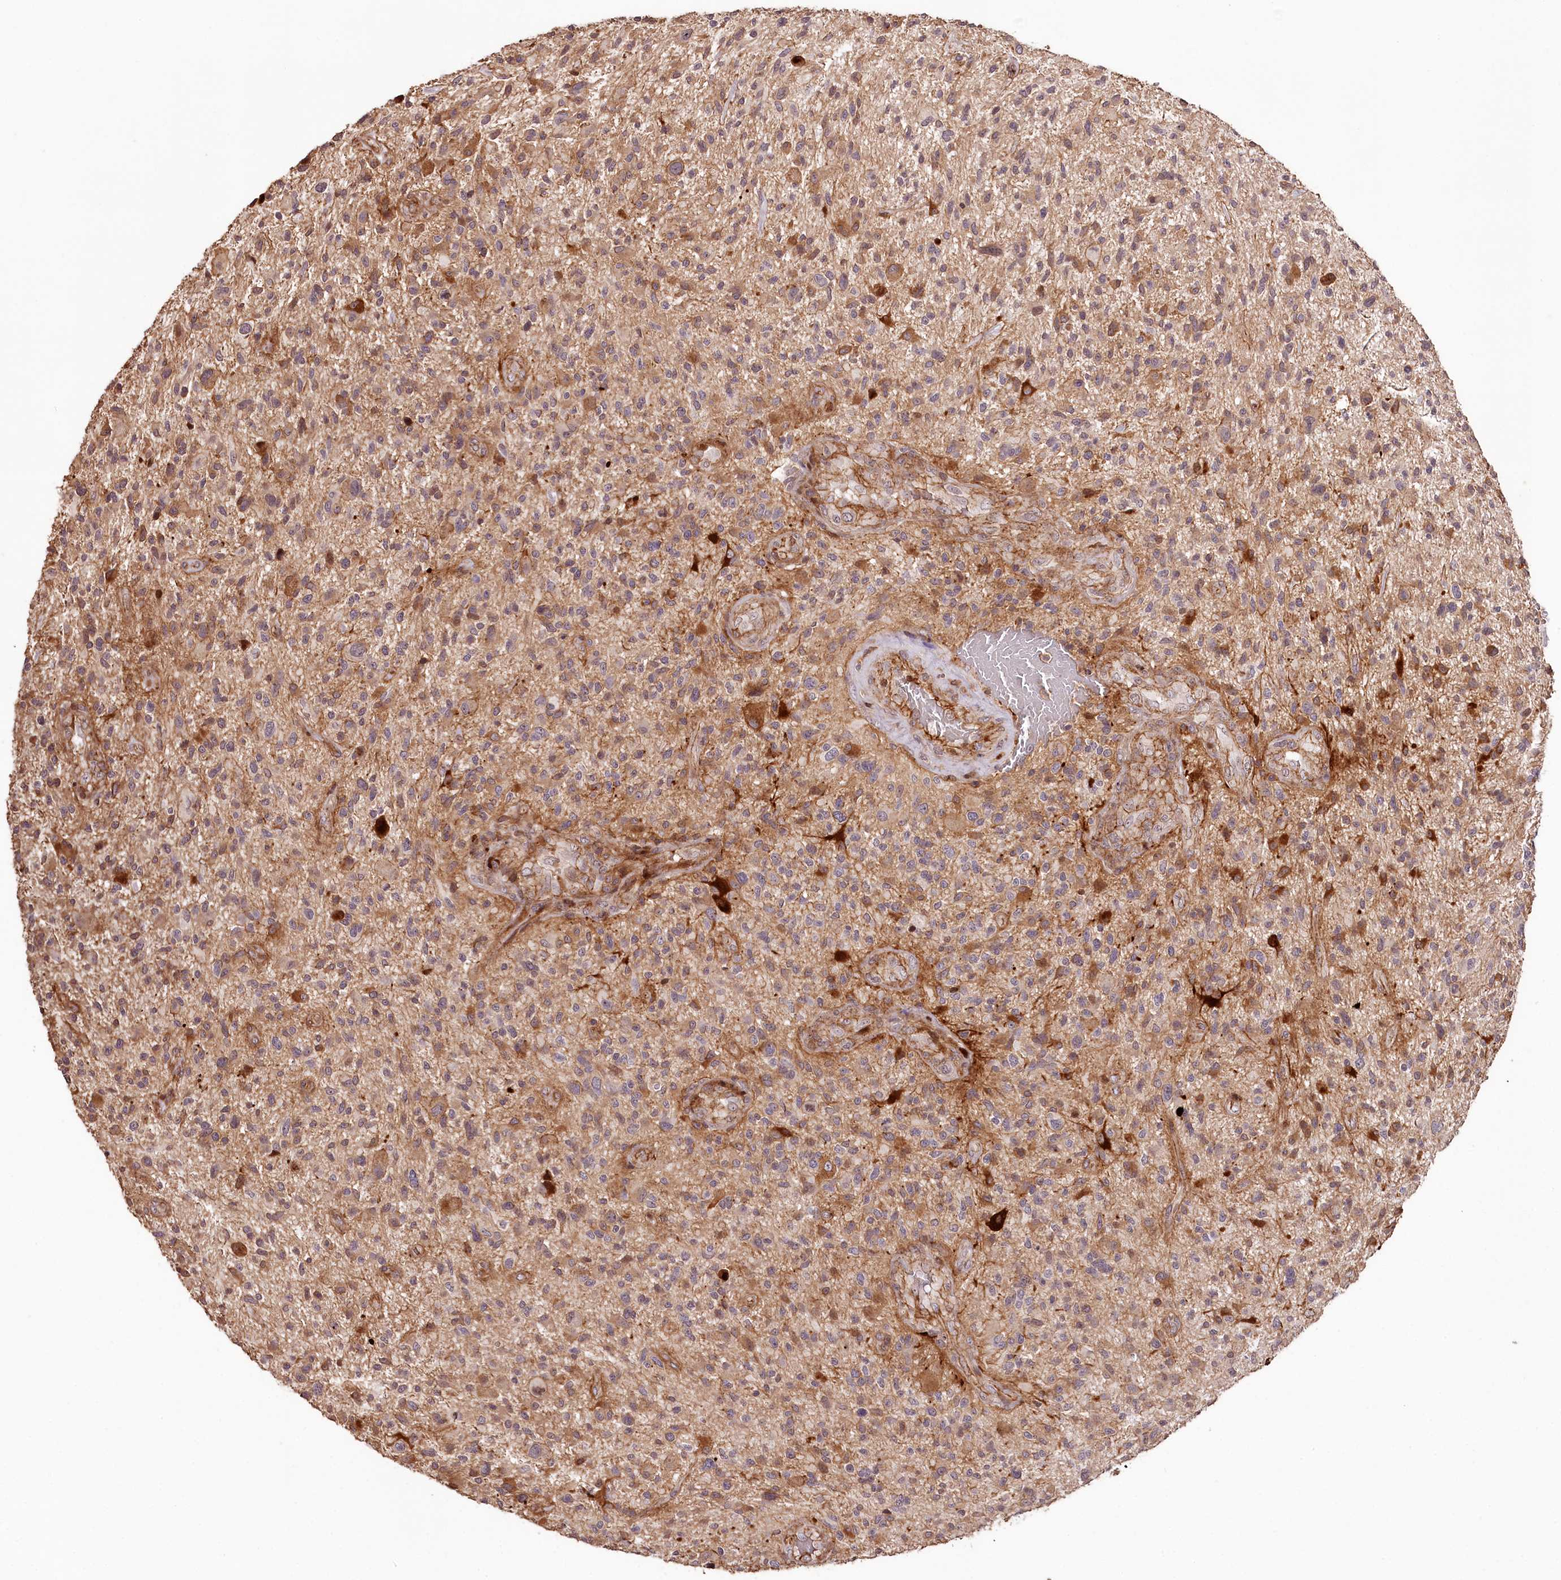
{"staining": {"intensity": "moderate", "quantity": "25%-75%", "location": "cytoplasmic/membranous"}, "tissue": "glioma", "cell_type": "Tumor cells", "image_type": "cancer", "snomed": [{"axis": "morphology", "description": "Glioma, malignant, High grade"}, {"axis": "topography", "description": "Brain"}], "caption": "Malignant glioma (high-grade) was stained to show a protein in brown. There is medium levels of moderate cytoplasmic/membranous staining in about 25%-75% of tumor cells.", "gene": "KIF14", "patient": {"sex": "male", "age": 47}}